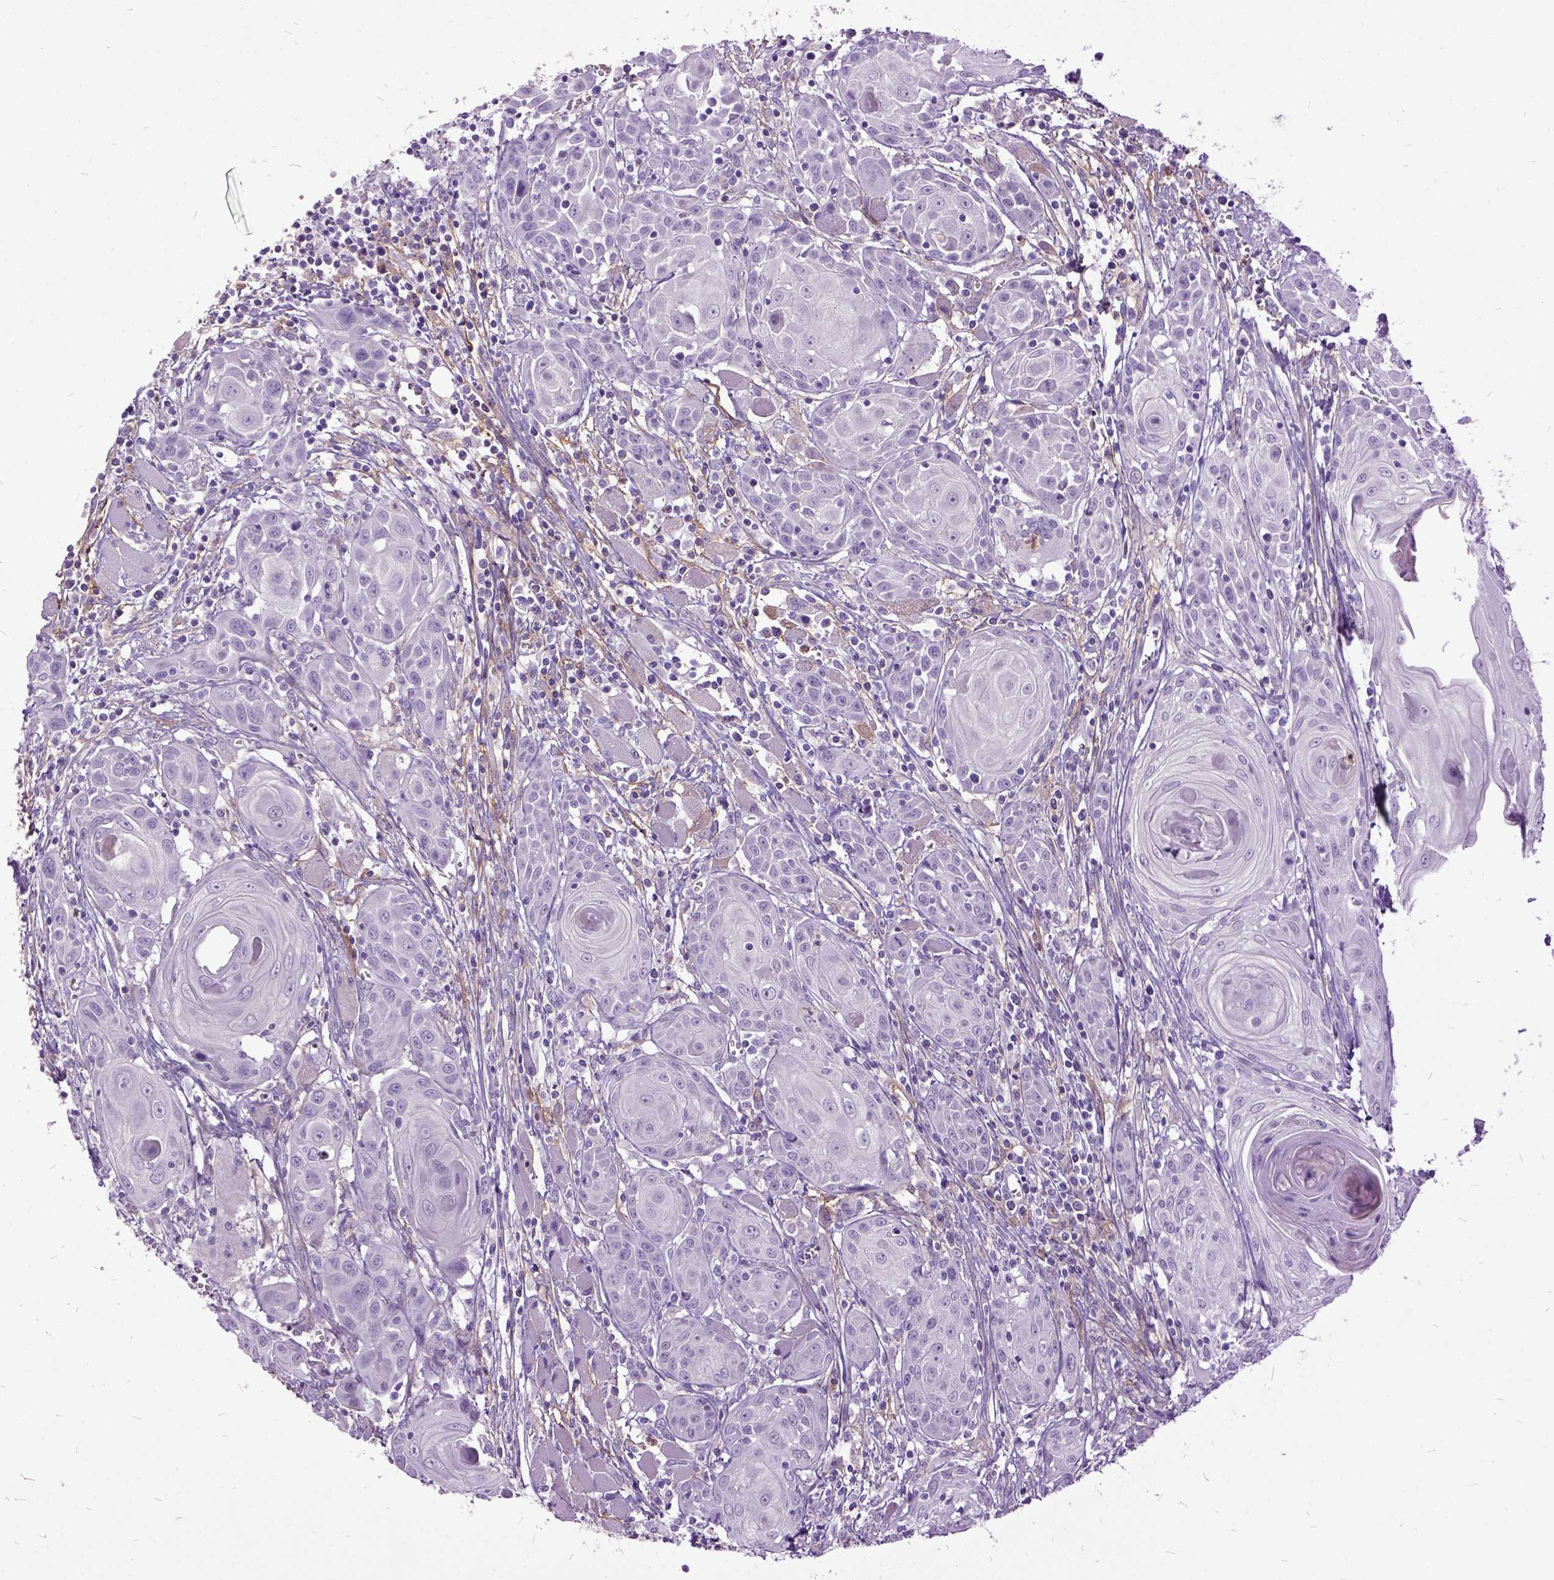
{"staining": {"intensity": "negative", "quantity": "none", "location": "none"}, "tissue": "head and neck cancer", "cell_type": "Tumor cells", "image_type": "cancer", "snomed": [{"axis": "morphology", "description": "Squamous cell carcinoma, NOS"}, {"axis": "topography", "description": "Head-Neck"}], "caption": "There is no significant positivity in tumor cells of head and neck squamous cell carcinoma. (DAB immunohistochemistry, high magnification).", "gene": "MME", "patient": {"sex": "female", "age": 80}}